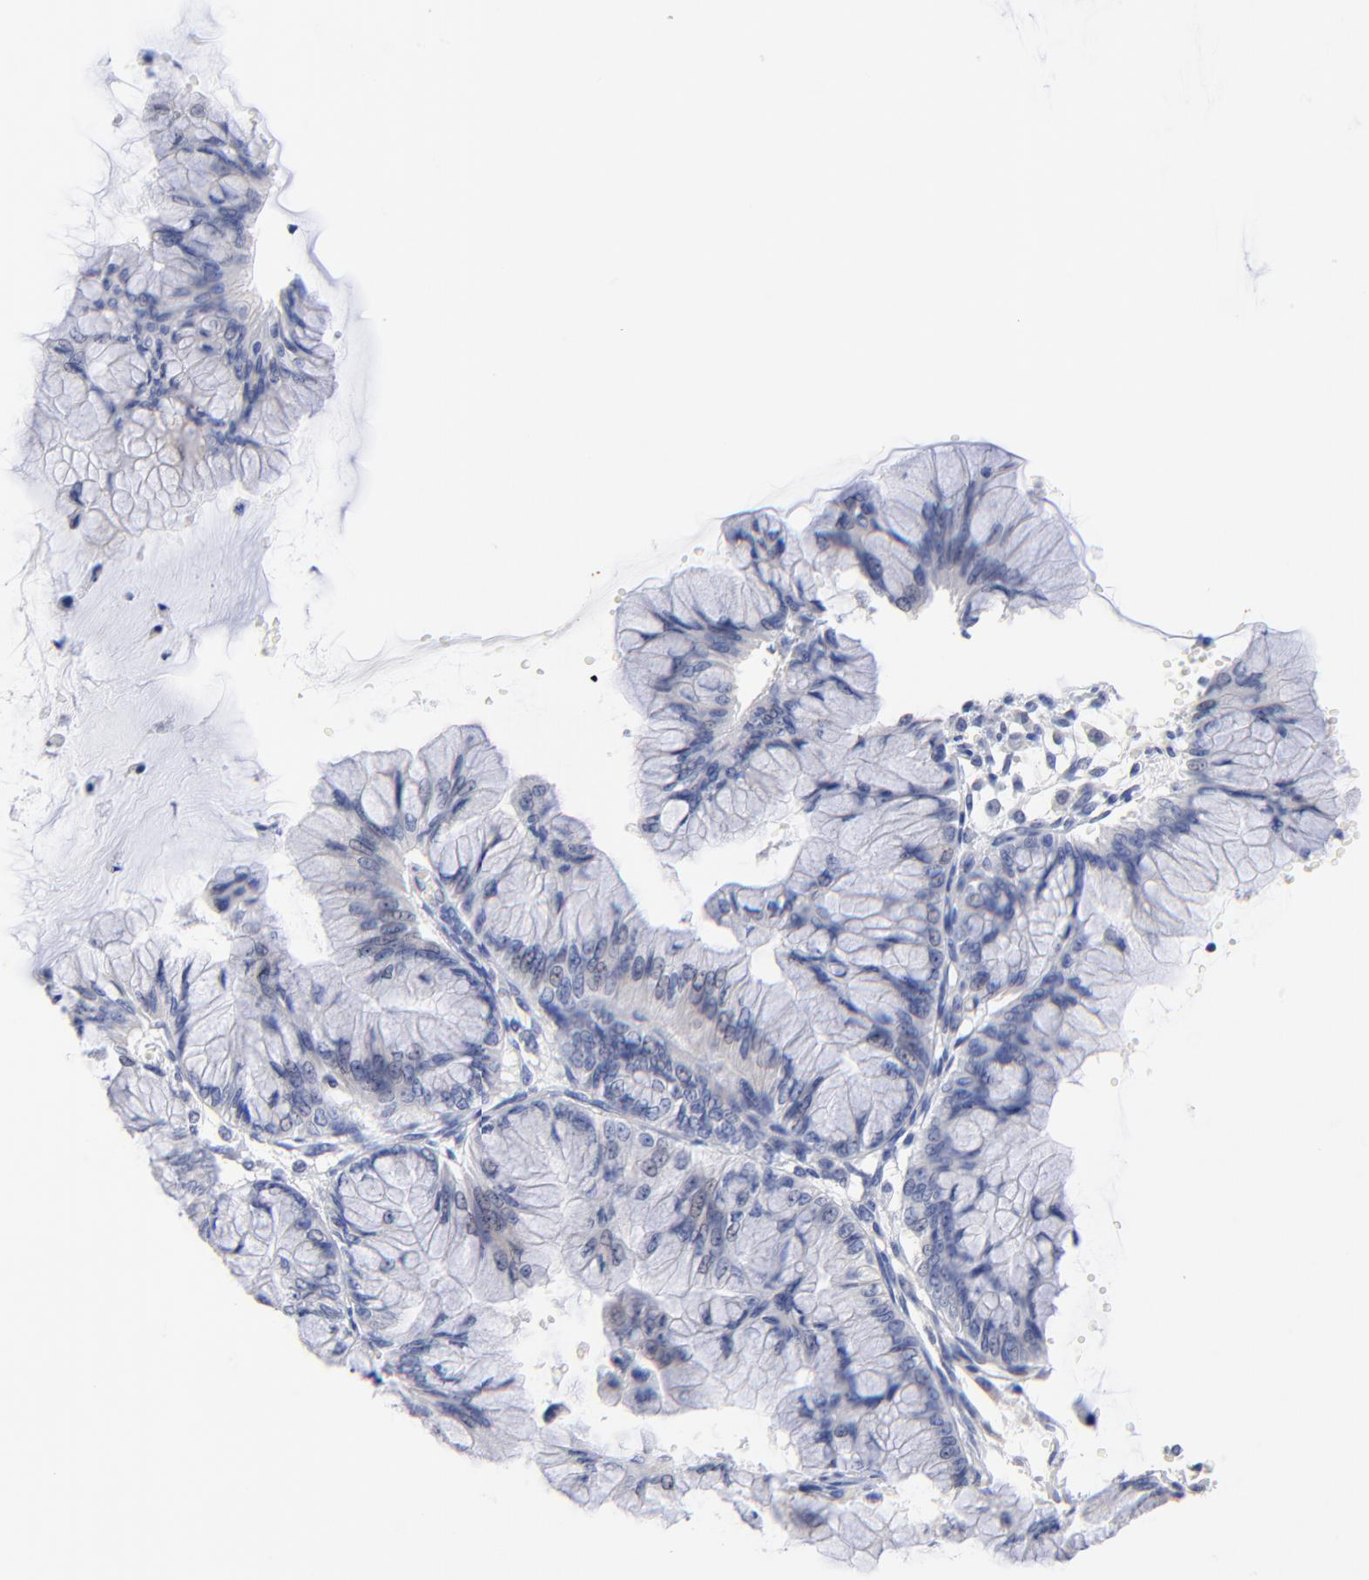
{"staining": {"intensity": "negative", "quantity": "none", "location": "none"}, "tissue": "ovarian cancer", "cell_type": "Tumor cells", "image_type": "cancer", "snomed": [{"axis": "morphology", "description": "Cystadenocarcinoma, mucinous, NOS"}, {"axis": "topography", "description": "Ovary"}], "caption": "Tumor cells are negative for brown protein staining in ovarian mucinous cystadenocarcinoma.", "gene": "TWNK", "patient": {"sex": "female", "age": 63}}